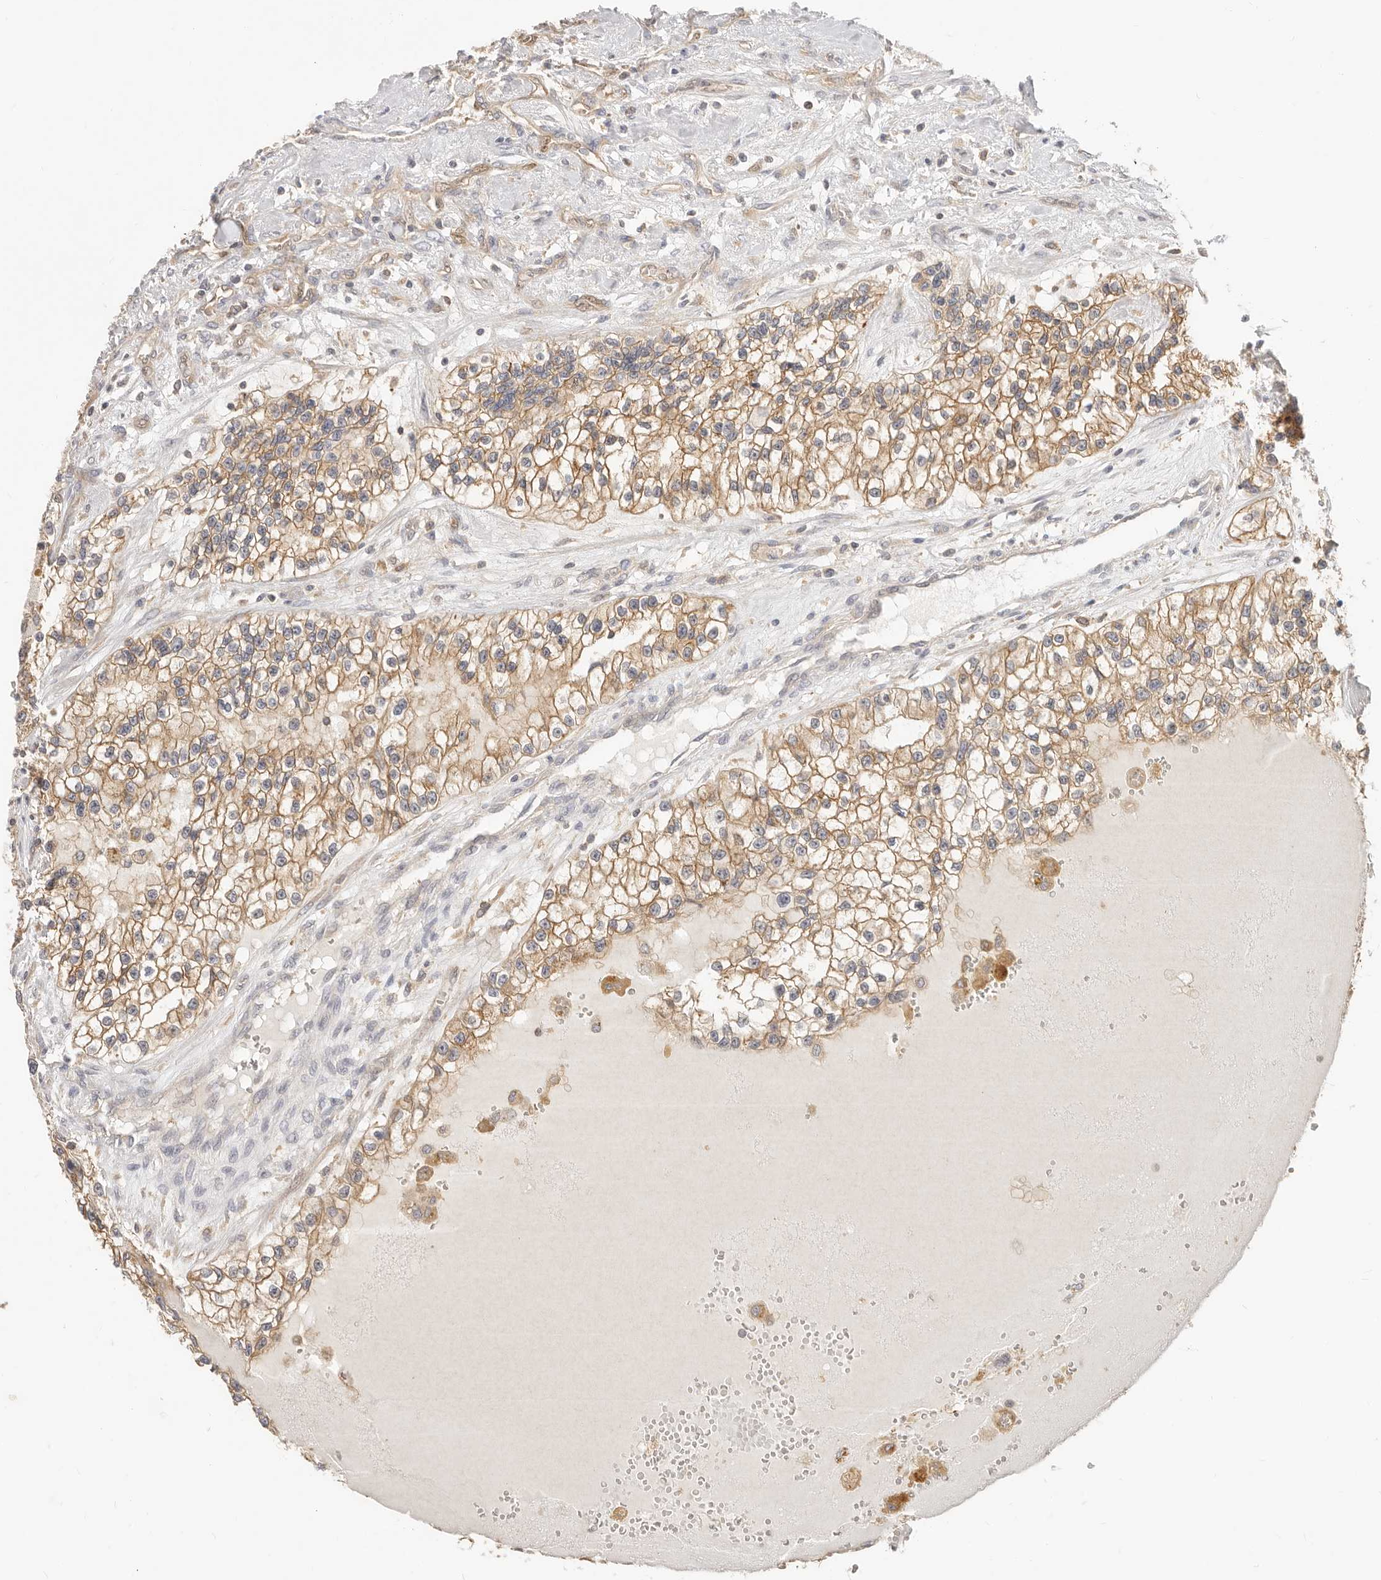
{"staining": {"intensity": "moderate", "quantity": ">75%", "location": "cytoplasmic/membranous"}, "tissue": "renal cancer", "cell_type": "Tumor cells", "image_type": "cancer", "snomed": [{"axis": "morphology", "description": "Adenocarcinoma, NOS"}, {"axis": "topography", "description": "Kidney"}], "caption": "IHC (DAB) staining of human renal cancer (adenocarcinoma) exhibits moderate cytoplasmic/membranous protein positivity in approximately >75% of tumor cells.", "gene": "DTNBP1", "patient": {"sex": "female", "age": 57}}